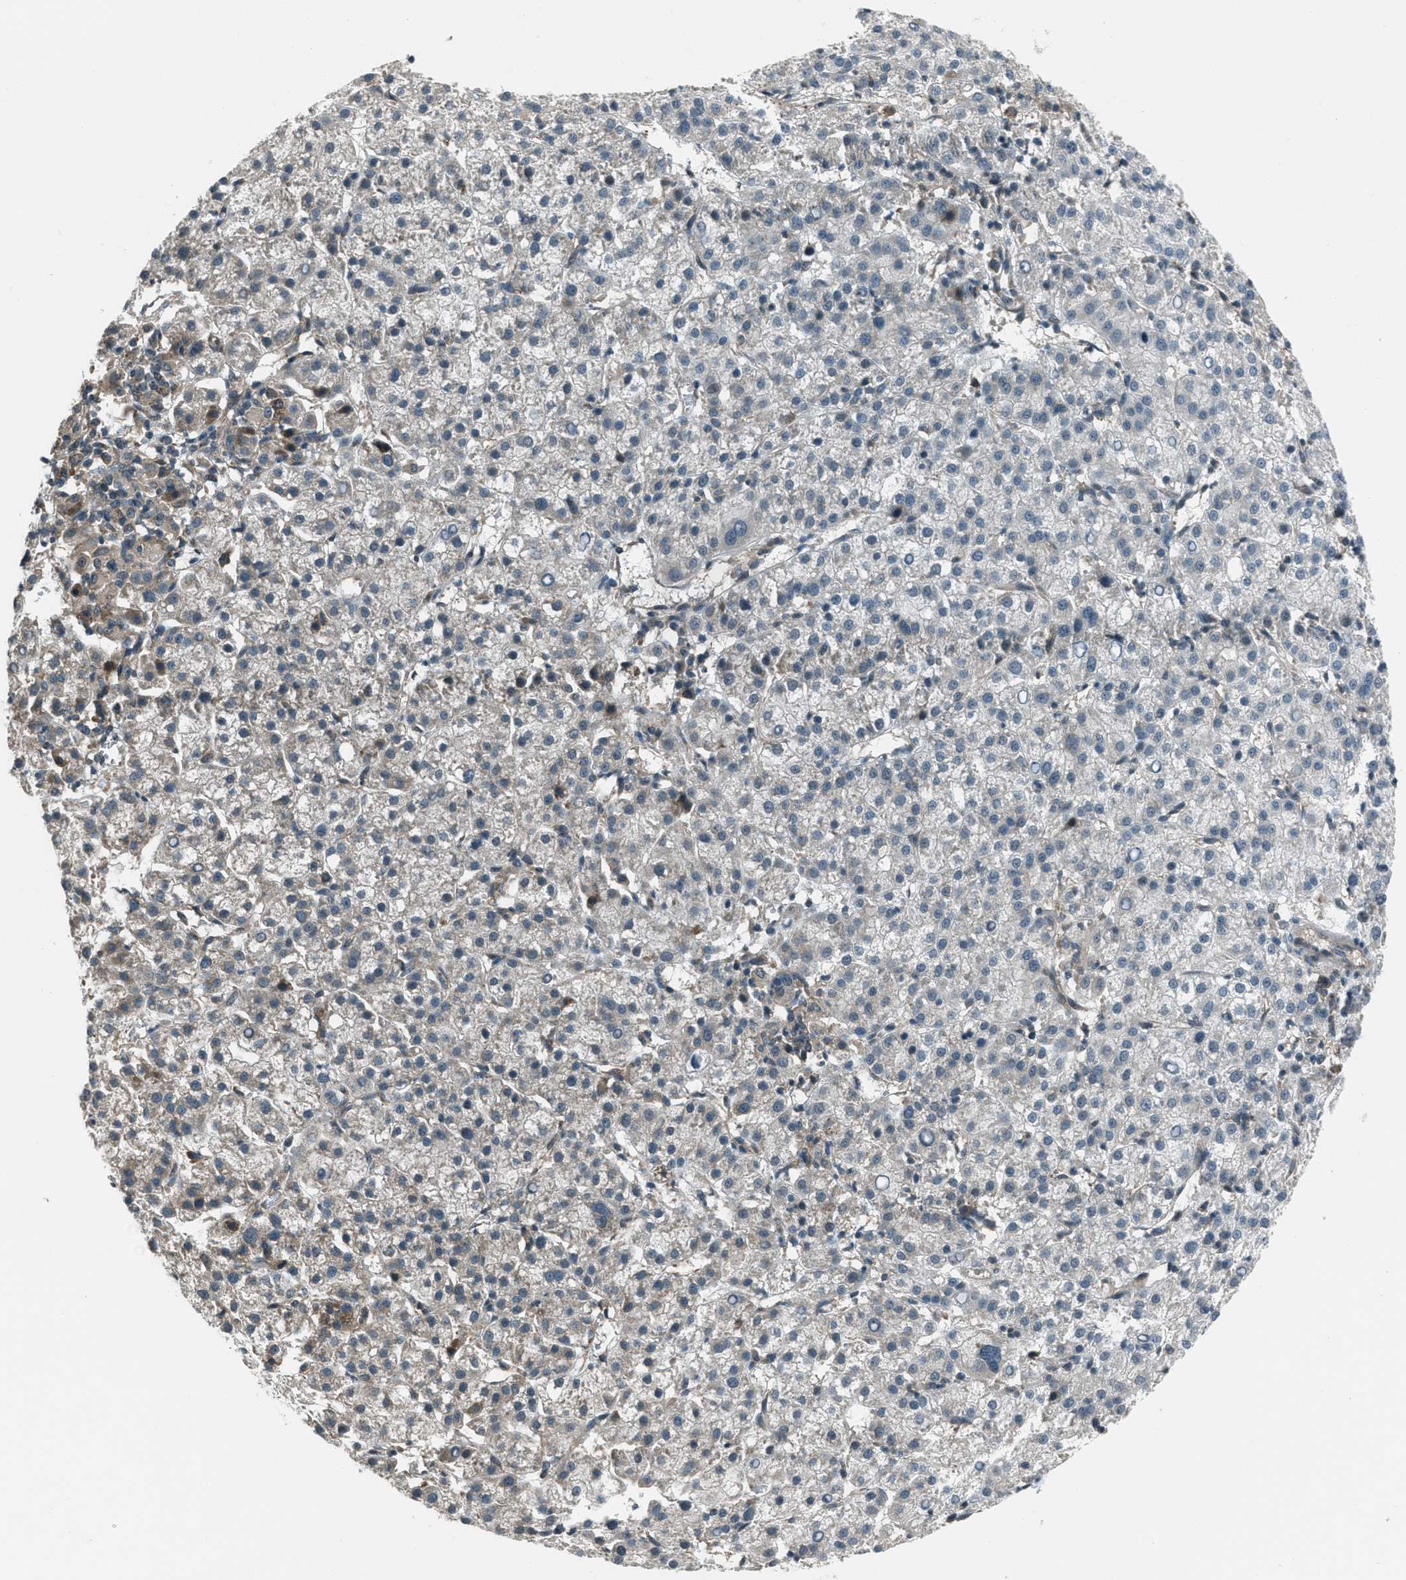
{"staining": {"intensity": "weak", "quantity": "25%-75%", "location": "cytoplasmic/membranous"}, "tissue": "liver cancer", "cell_type": "Tumor cells", "image_type": "cancer", "snomed": [{"axis": "morphology", "description": "Carcinoma, Hepatocellular, NOS"}, {"axis": "topography", "description": "Liver"}], "caption": "Immunohistochemical staining of human hepatocellular carcinoma (liver) reveals low levels of weak cytoplasmic/membranous protein positivity in approximately 25%-75% of tumor cells.", "gene": "ASAP2", "patient": {"sex": "female", "age": 58}}